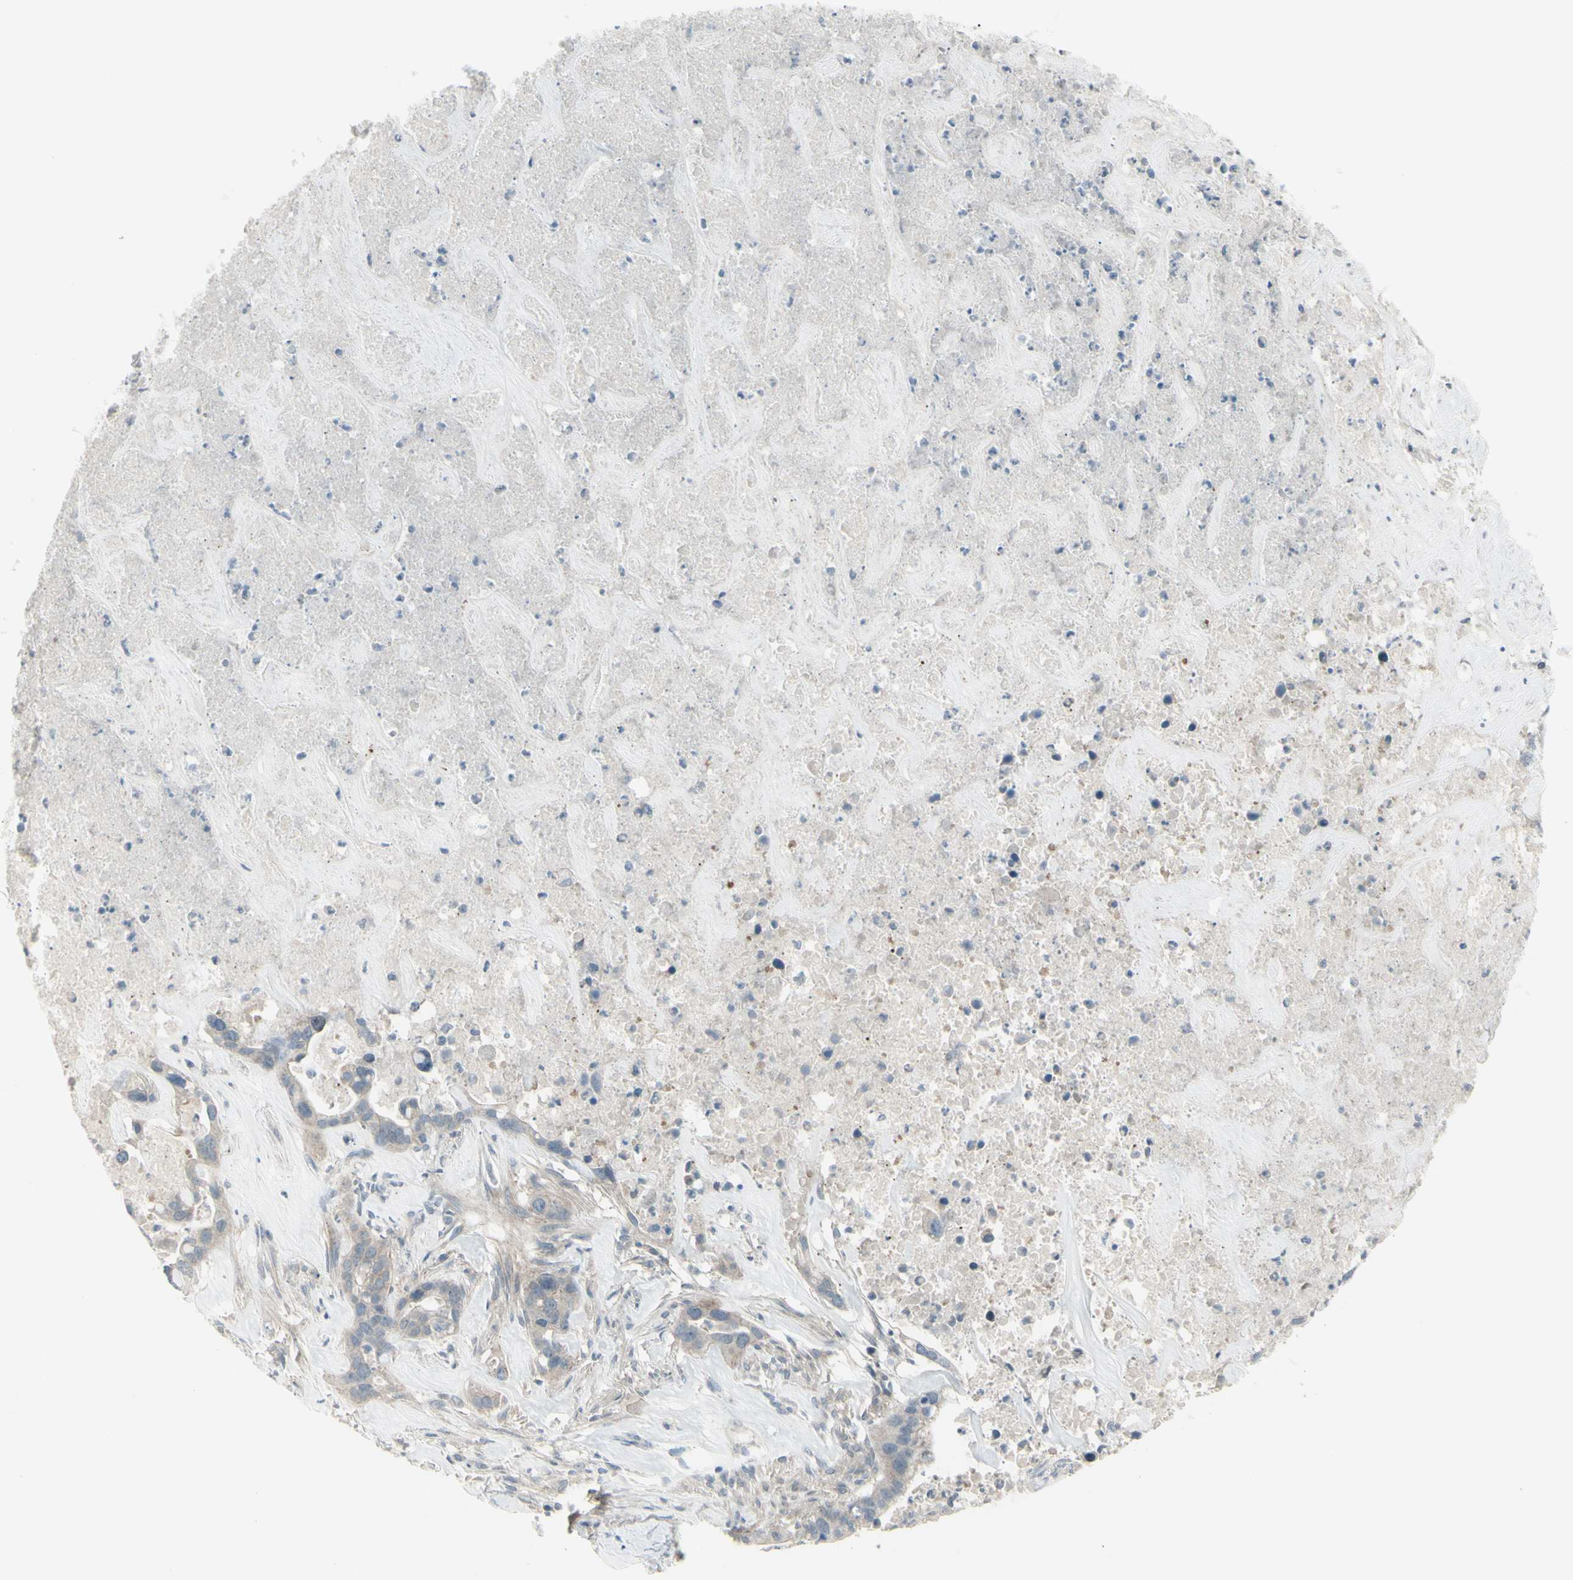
{"staining": {"intensity": "weak", "quantity": ">75%", "location": "cytoplasmic/membranous"}, "tissue": "liver cancer", "cell_type": "Tumor cells", "image_type": "cancer", "snomed": [{"axis": "morphology", "description": "Cholangiocarcinoma"}, {"axis": "topography", "description": "Liver"}], "caption": "Human cholangiocarcinoma (liver) stained for a protein (brown) demonstrates weak cytoplasmic/membranous positive expression in about >75% of tumor cells.", "gene": "SH3GL2", "patient": {"sex": "female", "age": 65}}